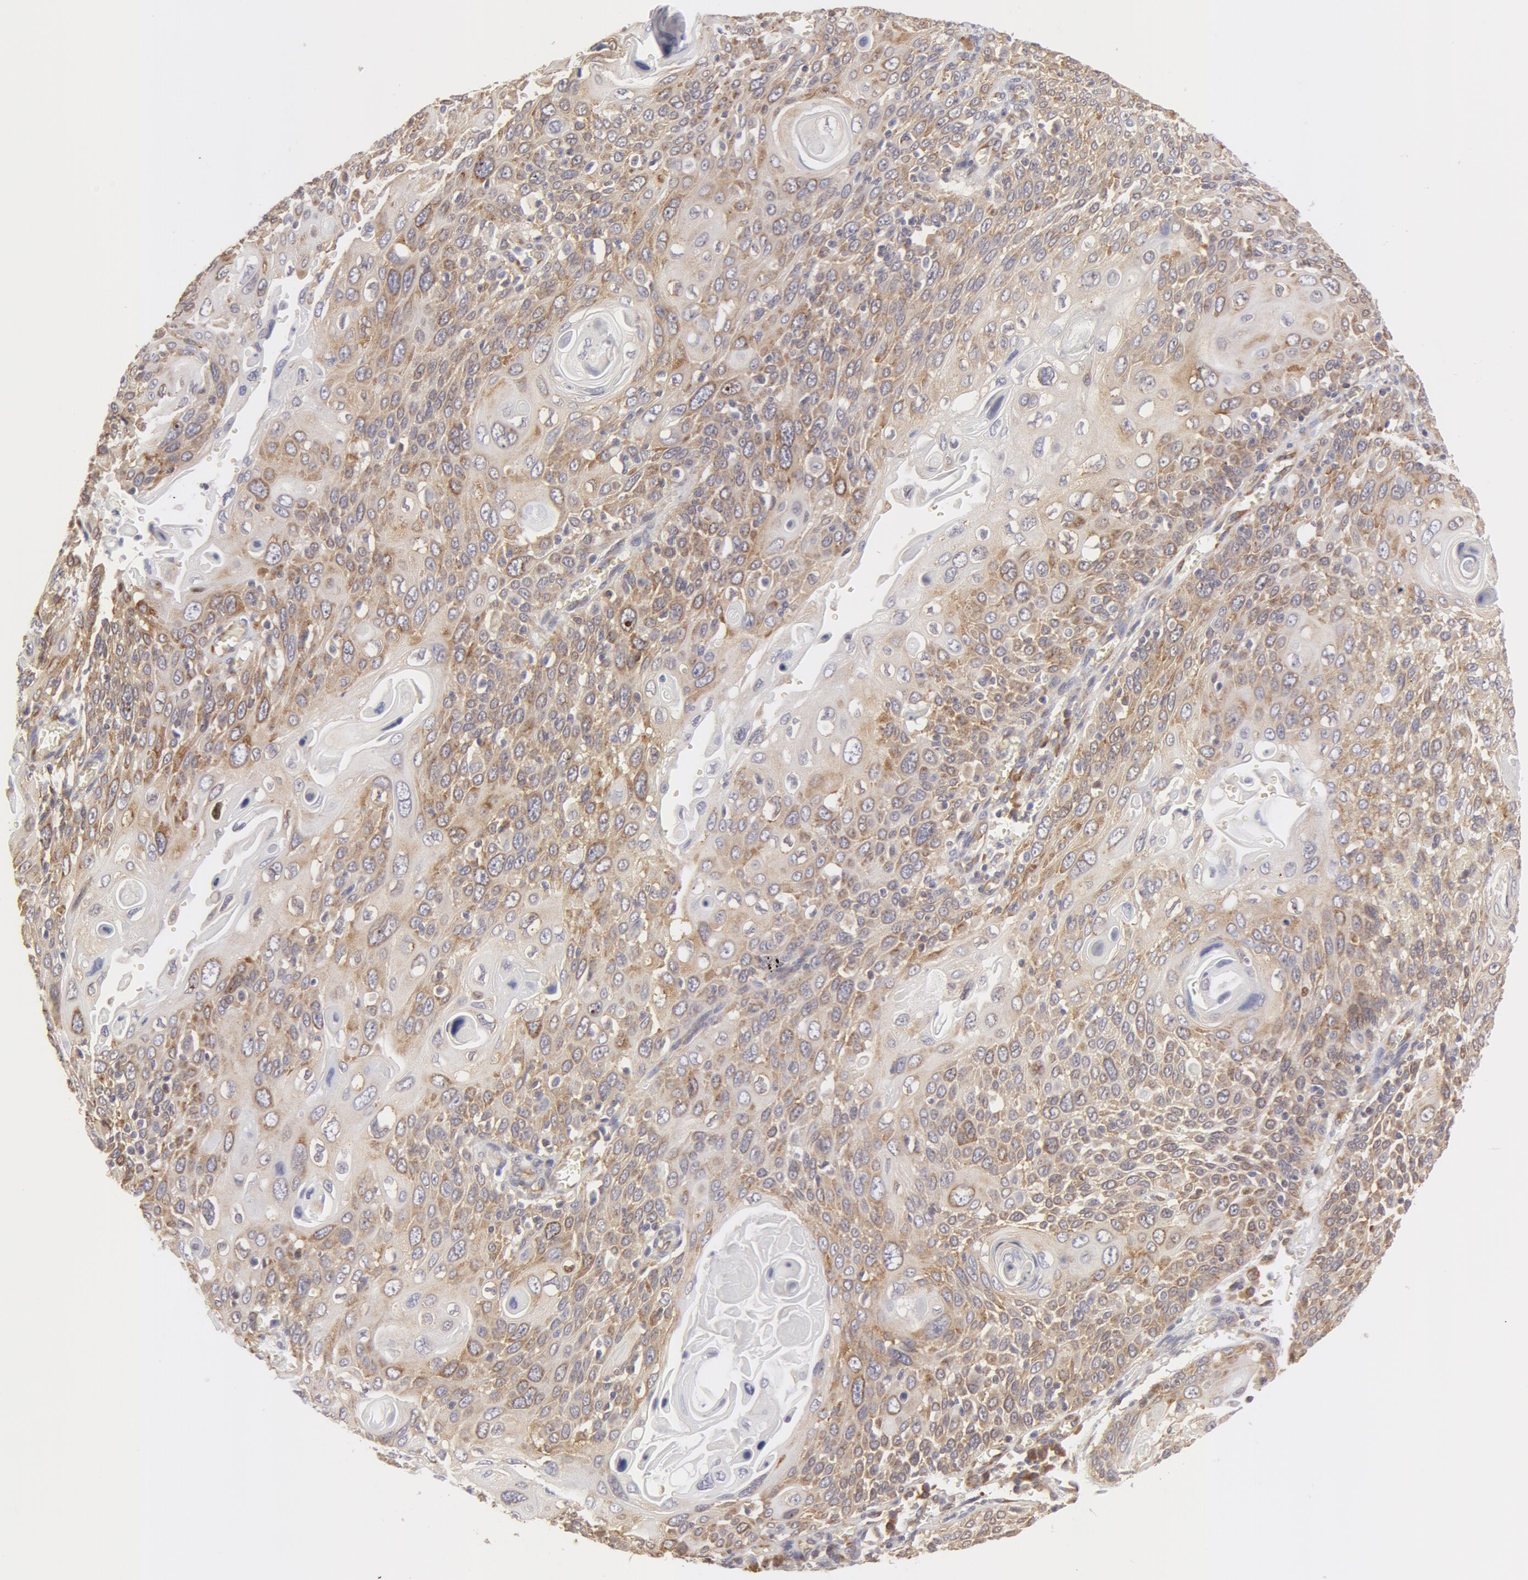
{"staining": {"intensity": "weak", "quantity": "<25%", "location": "cytoplasmic/membranous"}, "tissue": "cervical cancer", "cell_type": "Tumor cells", "image_type": "cancer", "snomed": [{"axis": "morphology", "description": "Squamous cell carcinoma, NOS"}, {"axis": "topography", "description": "Cervix"}], "caption": "Tumor cells show no significant protein staining in cervical cancer (squamous cell carcinoma).", "gene": "DDX3Y", "patient": {"sex": "female", "age": 54}}